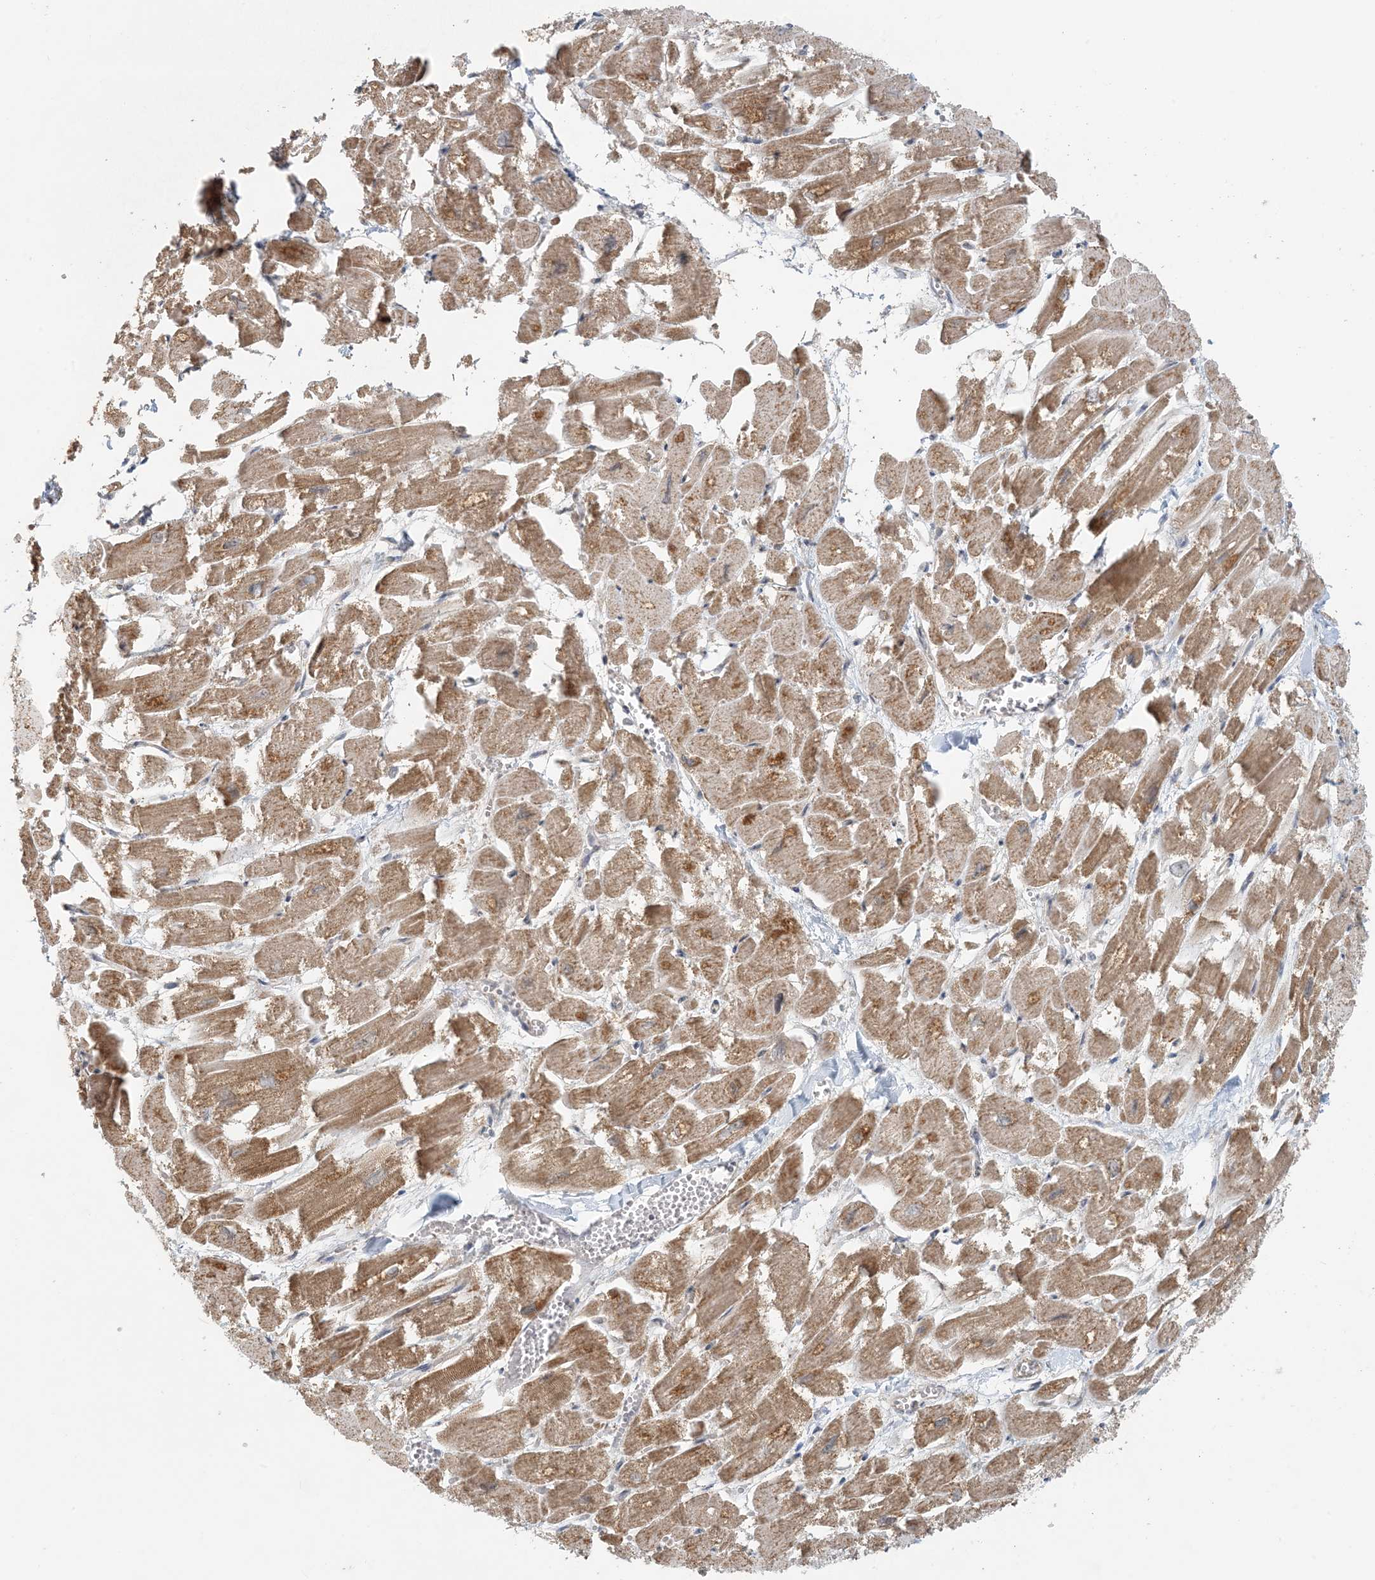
{"staining": {"intensity": "moderate", "quantity": ">75%", "location": "cytoplasmic/membranous"}, "tissue": "heart muscle", "cell_type": "Cardiomyocytes", "image_type": "normal", "snomed": [{"axis": "morphology", "description": "Normal tissue, NOS"}, {"axis": "topography", "description": "Heart"}], "caption": "Protein analysis of benign heart muscle displays moderate cytoplasmic/membranous staining in approximately >75% of cardiomyocytes. (Brightfield microscopy of DAB IHC at high magnification).", "gene": "OBI1", "patient": {"sex": "male", "age": 54}}